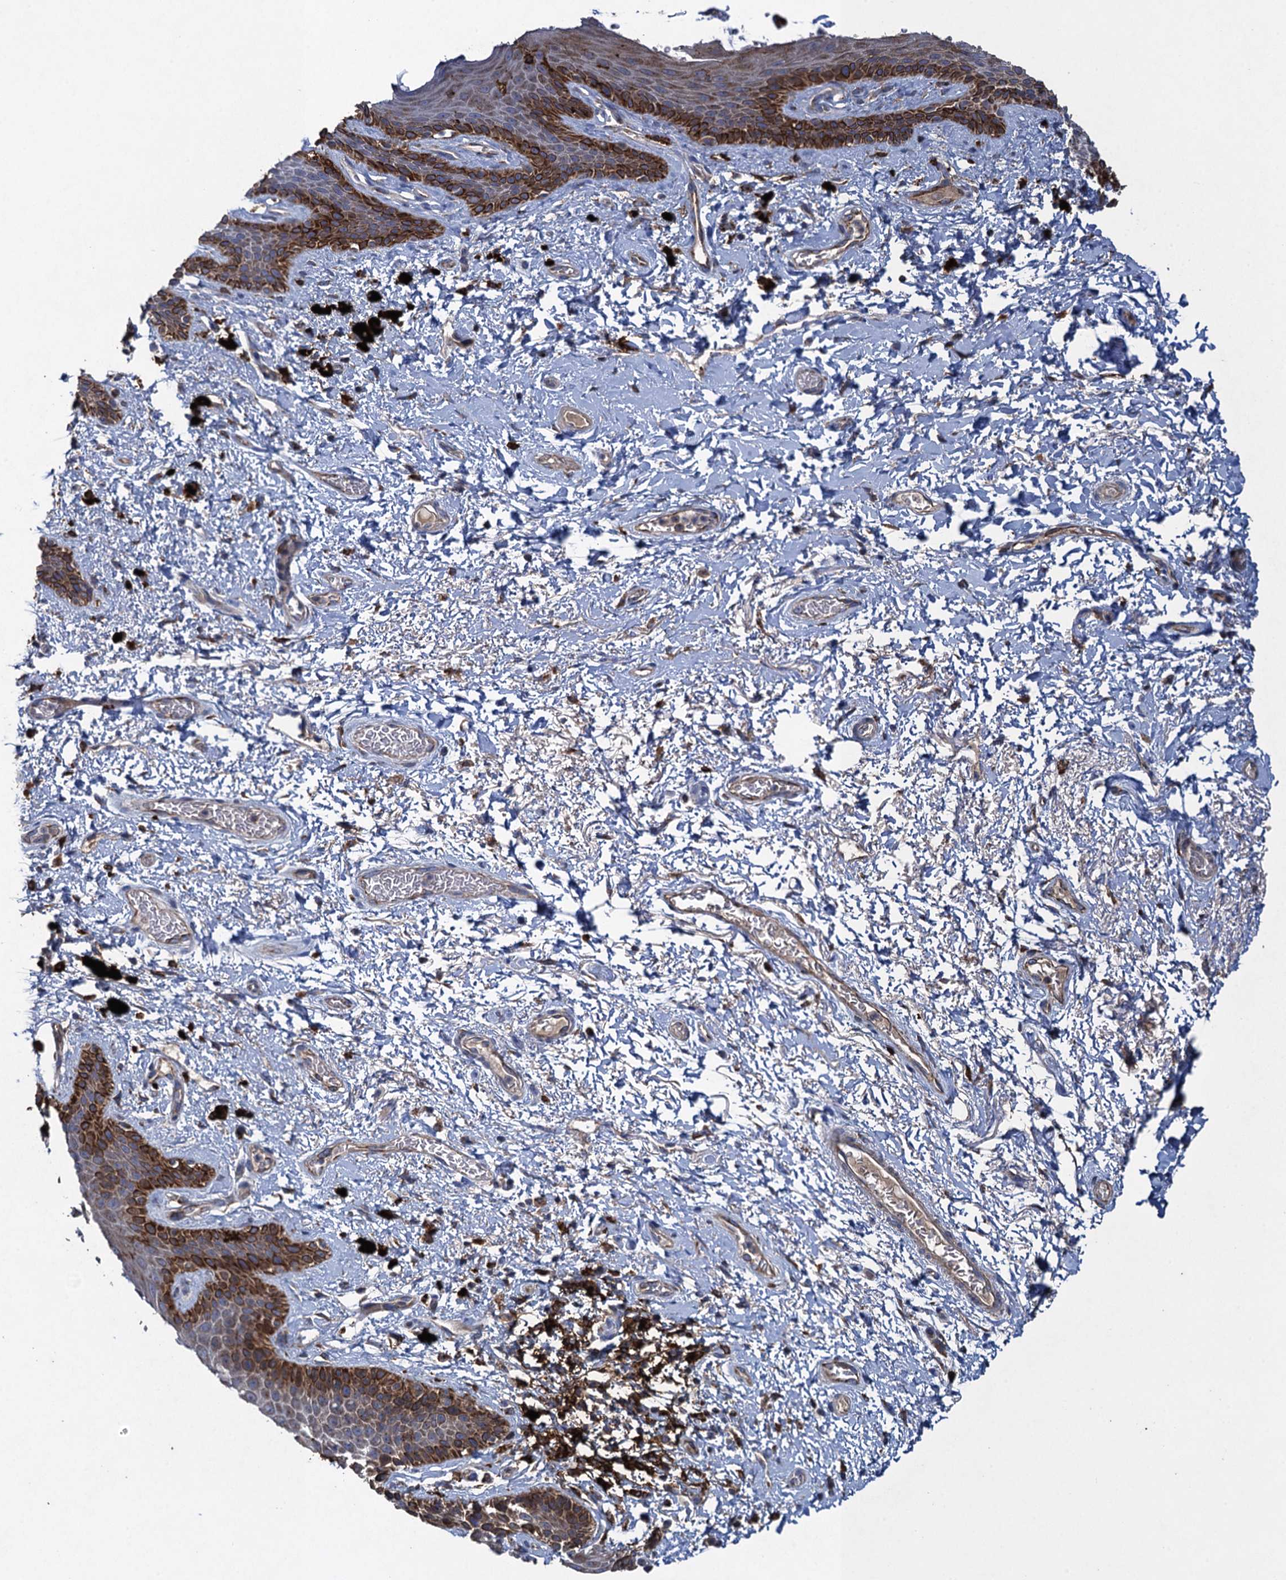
{"staining": {"intensity": "moderate", "quantity": "25%-75%", "location": "cytoplasmic/membranous"}, "tissue": "skin", "cell_type": "Epidermal cells", "image_type": "normal", "snomed": [{"axis": "morphology", "description": "Normal tissue, NOS"}, {"axis": "topography", "description": "Anal"}], "caption": "A medium amount of moderate cytoplasmic/membranous expression is seen in about 25%-75% of epidermal cells in normal skin. Nuclei are stained in blue.", "gene": "TXNDC11", "patient": {"sex": "female", "age": 46}}